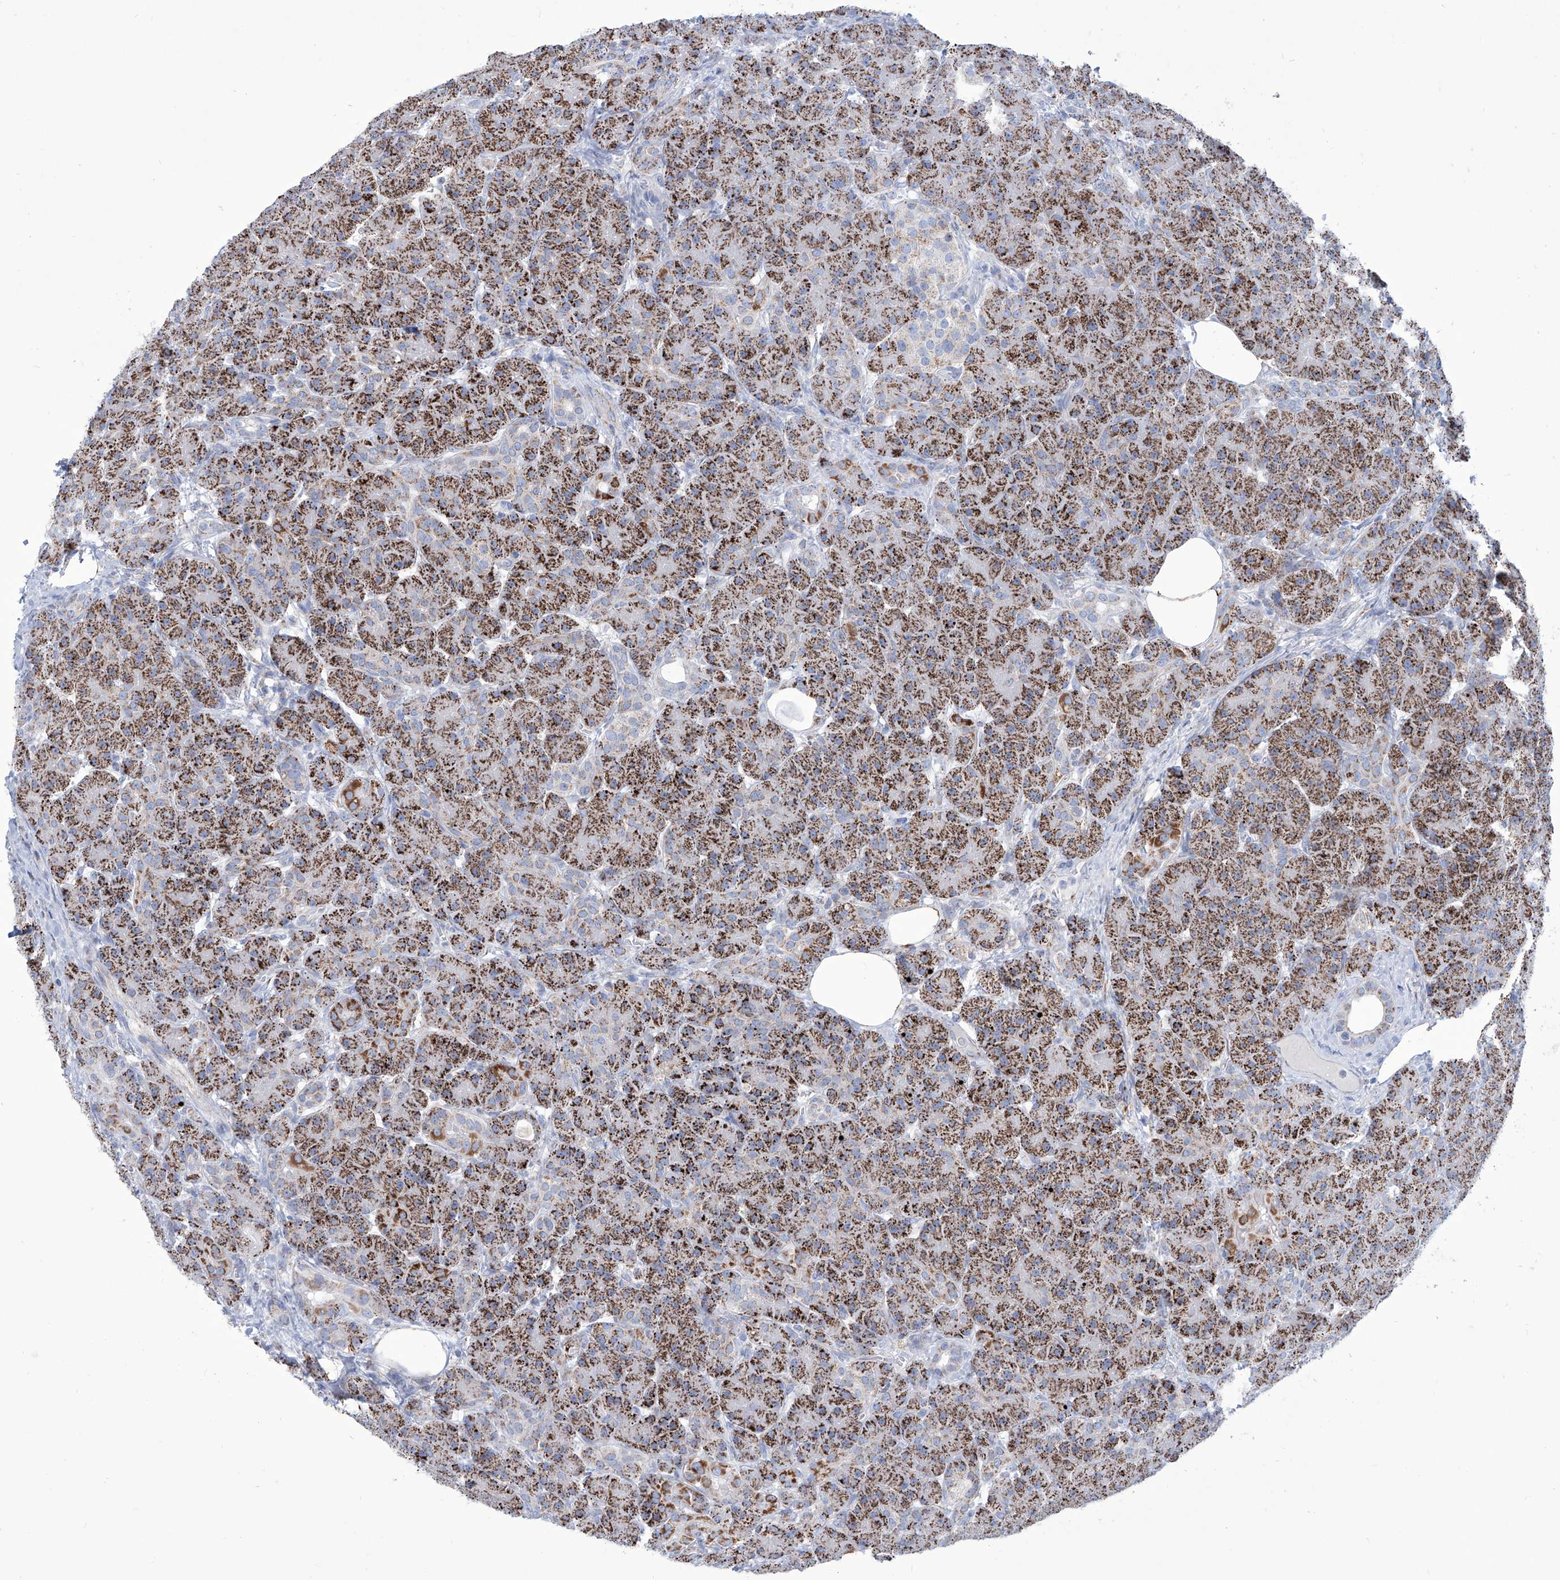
{"staining": {"intensity": "strong", "quantity": ">75%", "location": "cytoplasmic/membranous"}, "tissue": "pancreas", "cell_type": "Exocrine glandular cells", "image_type": "normal", "snomed": [{"axis": "morphology", "description": "Normal tissue, NOS"}, {"axis": "topography", "description": "Pancreas"}], "caption": "About >75% of exocrine glandular cells in benign human pancreas demonstrate strong cytoplasmic/membranous protein positivity as visualized by brown immunohistochemical staining.", "gene": "ALDH6A1", "patient": {"sex": "male", "age": 63}}